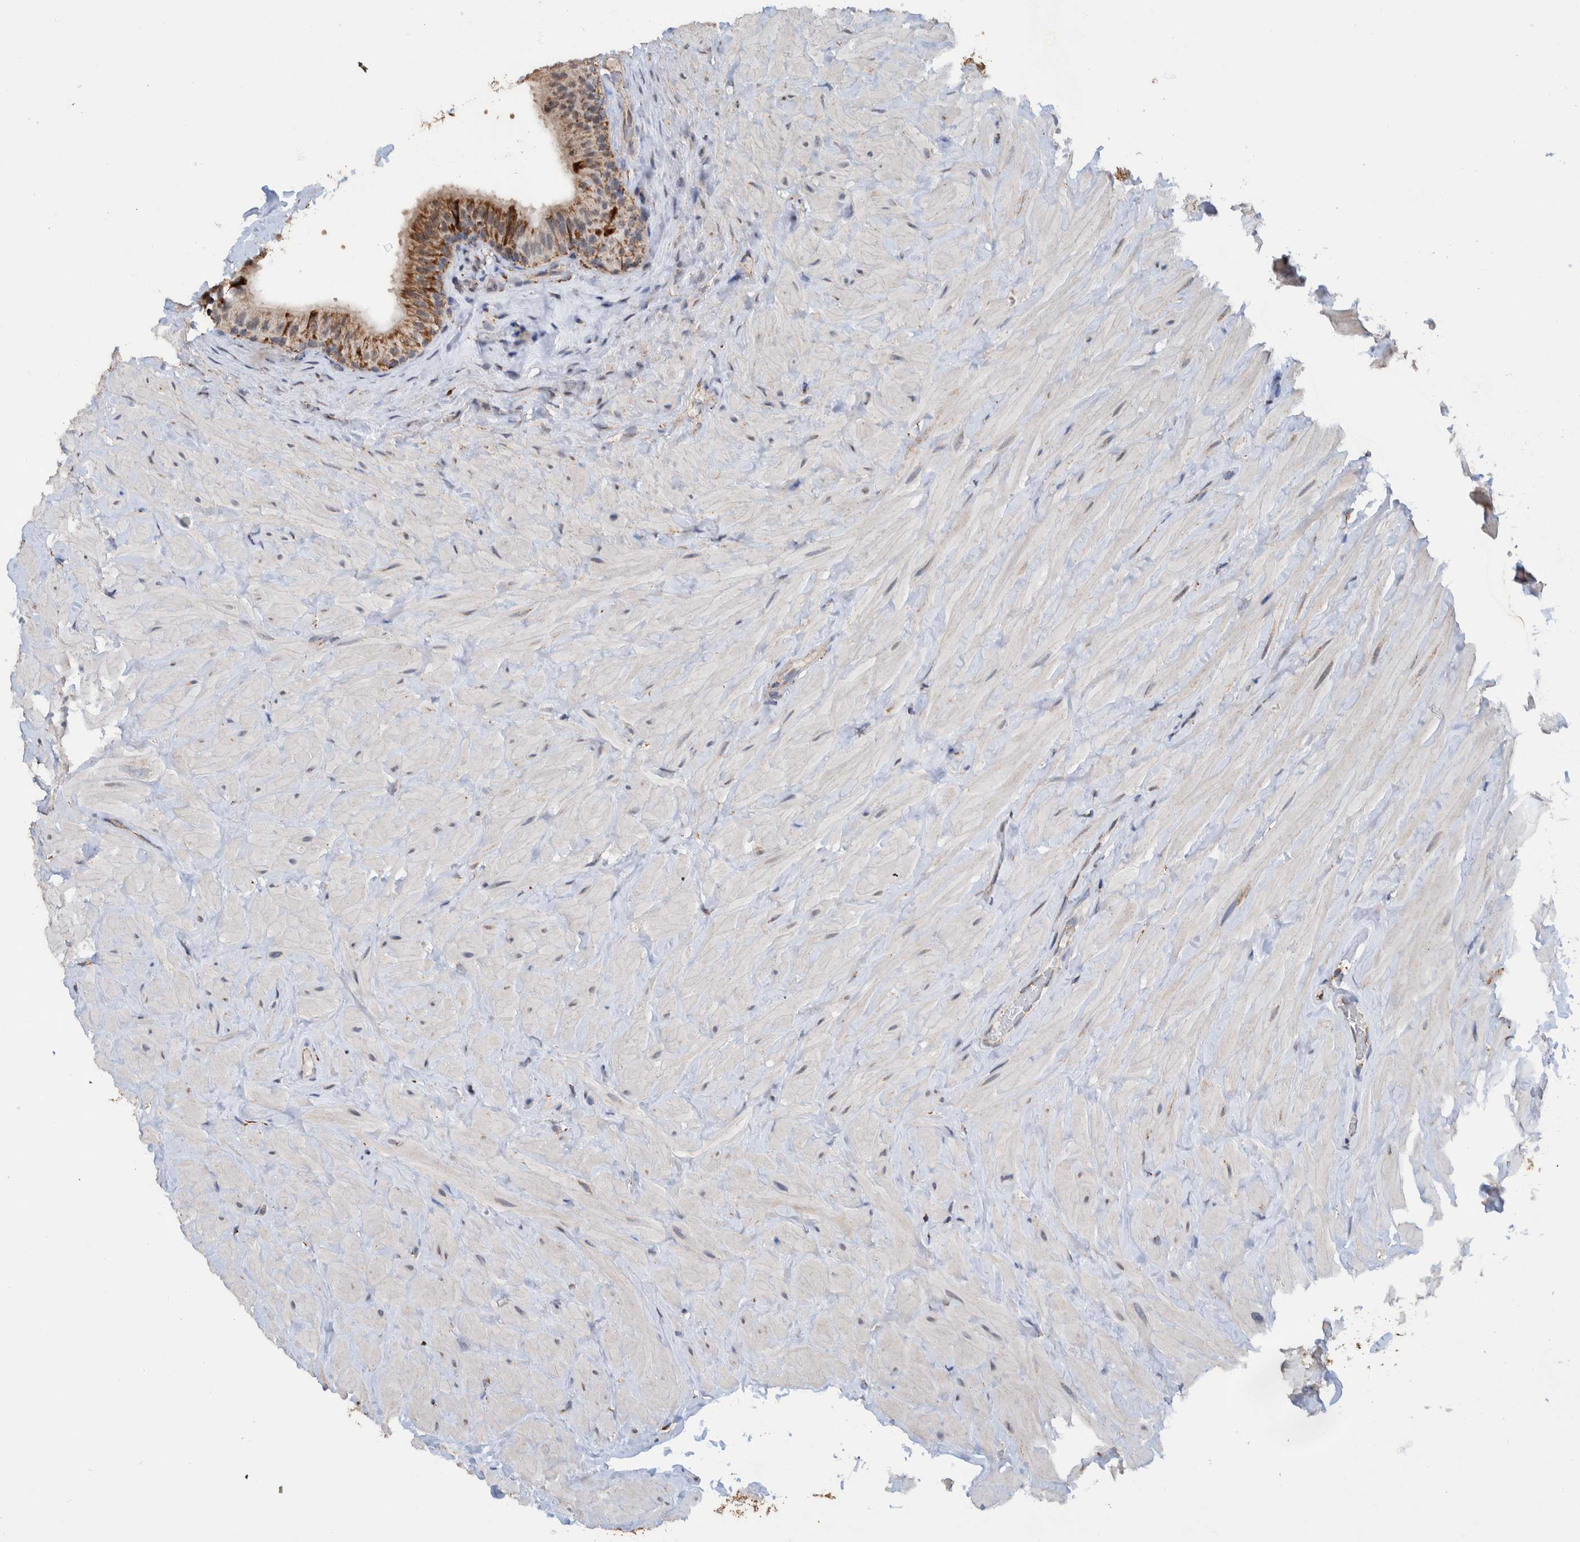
{"staining": {"intensity": "moderate", "quantity": "<25%", "location": "cytoplasmic/membranous"}, "tissue": "epididymis", "cell_type": "Glandular cells", "image_type": "normal", "snomed": [{"axis": "morphology", "description": "Normal tissue, NOS"}, {"axis": "topography", "description": "Vascular tissue"}, {"axis": "topography", "description": "Epididymis"}], "caption": "IHC staining of benign epididymis, which demonstrates low levels of moderate cytoplasmic/membranous staining in approximately <25% of glandular cells indicating moderate cytoplasmic/membranous protein positivity. The staining was performed using DAB (3,3'-diaminobenzidine) (brown) for protein detection and nuclei were counterstained in hematoxylin (blue).", "gene": "DECR1", "patient": {"sex": "male", "age": 49}}